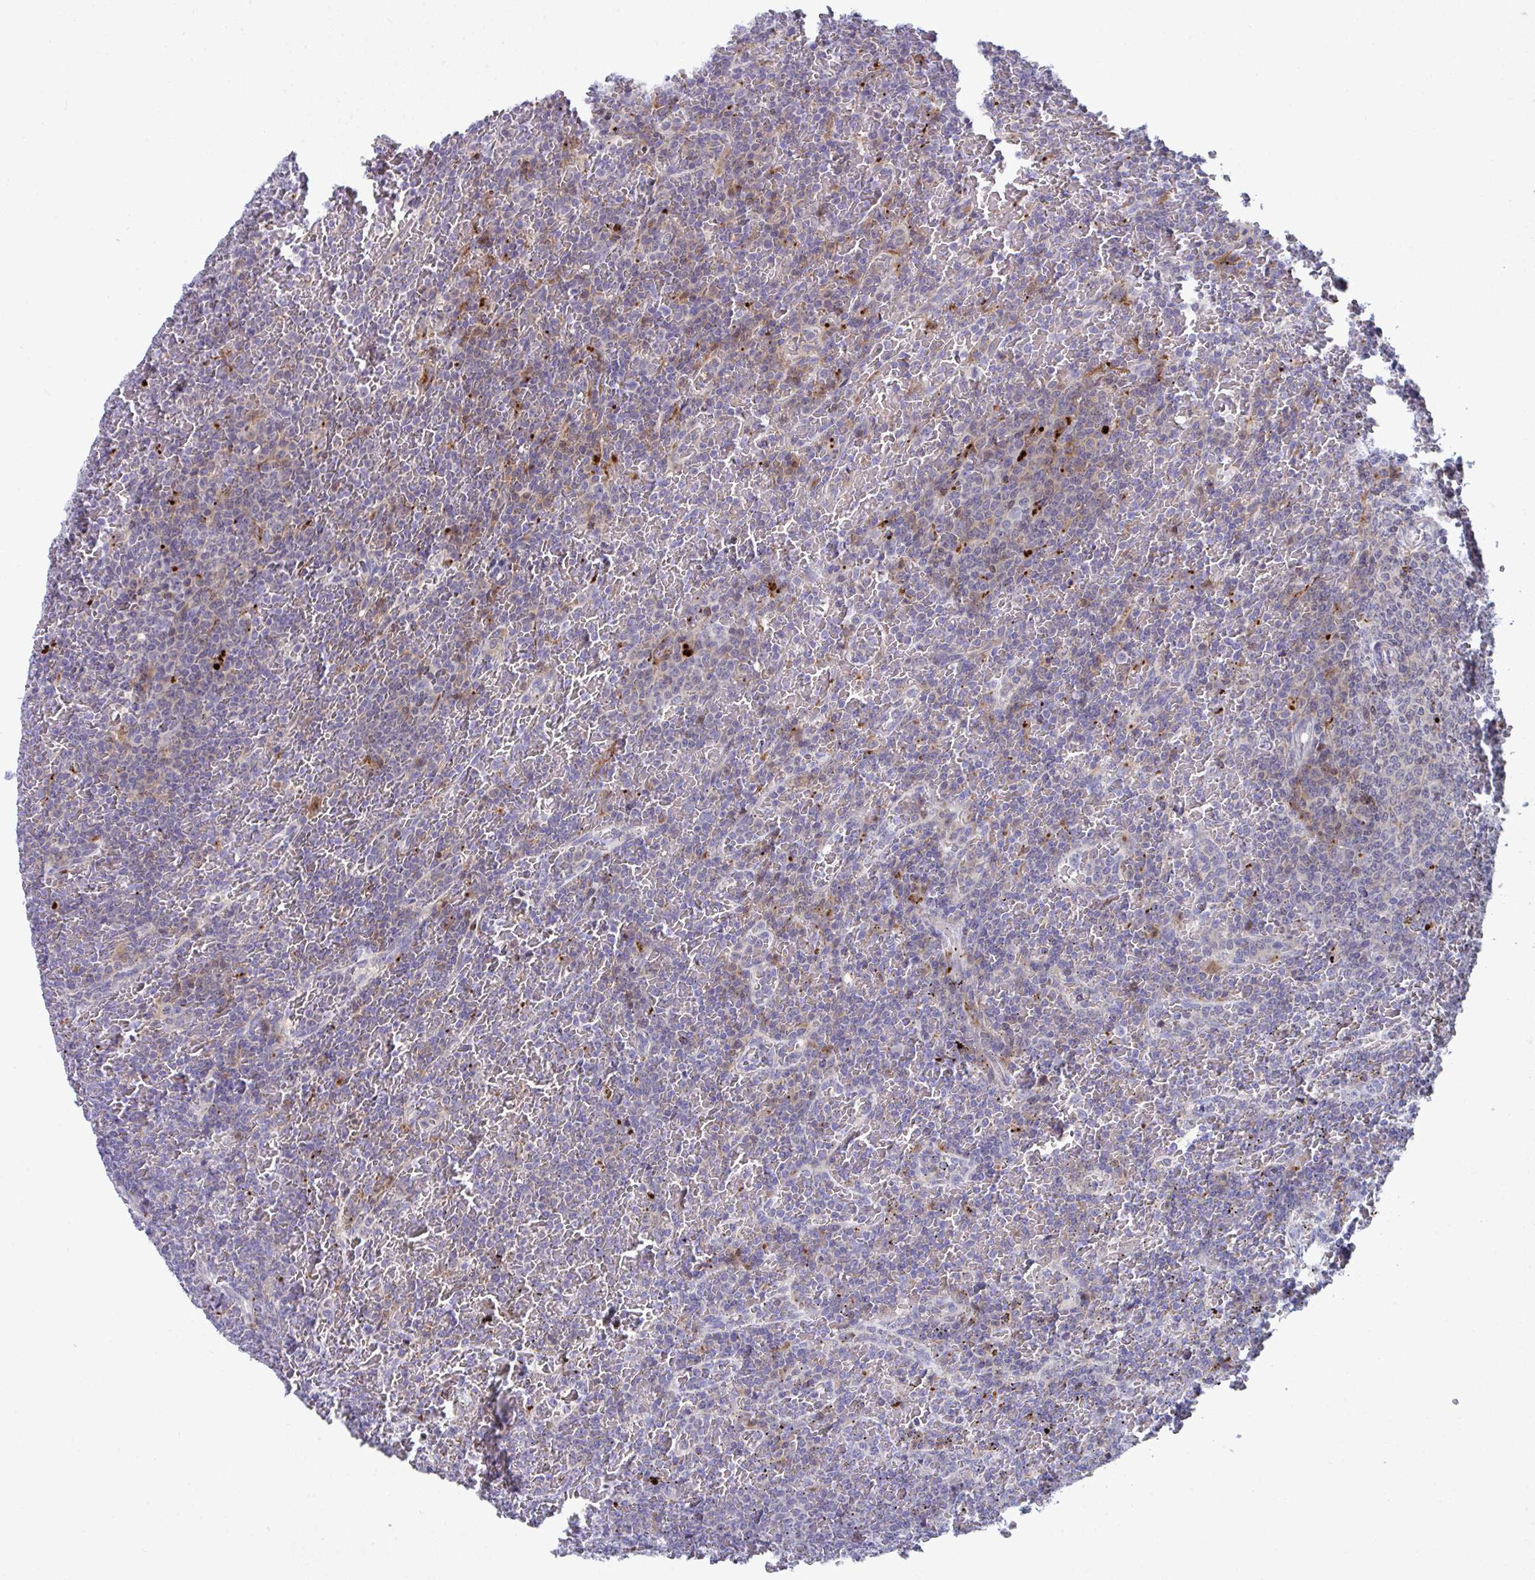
{"staining": {"intensity": "weak", "quantity": "<25%", "location": "cytoplasmic/membranous"}, "tissue": "lymphoma", "cell_type": "Tumor cells", "image_type": "cancer", "snomed": [{"axis": "morphology", "description": "Malignant lymphoma, non-Hodgkin's type, Low grade"}, {"axis": "topography", "description": "Spleen"}], "caption": "Lymphoma was stained to show a protein in brown. There is no significant expression in tumor cells.", "gene": "AOC2", "patient": {"sex": "female", "age": 77}}